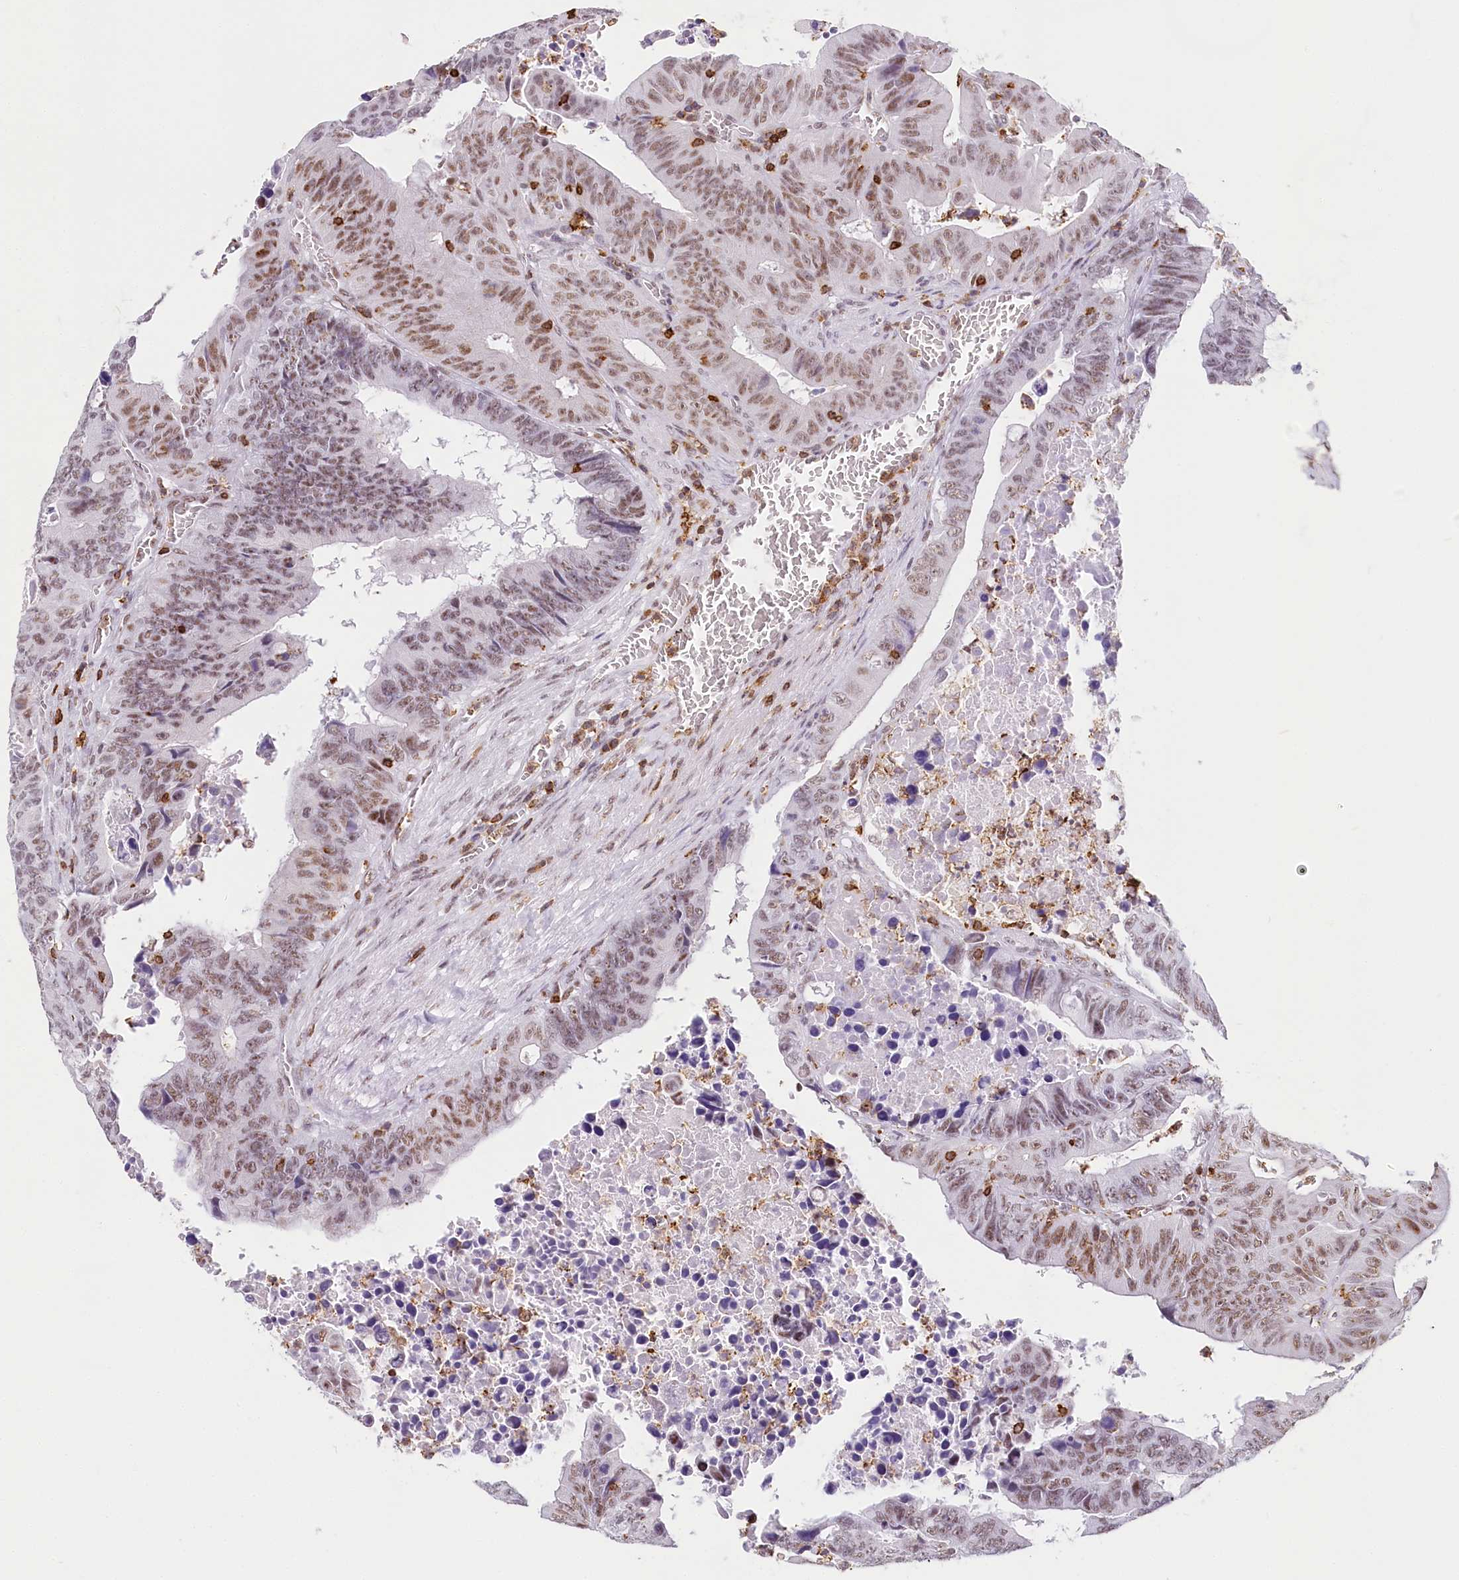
{"staining": {"intensity": "moderate", "quantity": ">75%", "location": "nuclear"}, "tissue": "colorectal cancer", "cell_type": "Tumor cells", "image_type": "cancer", "snomed": [{"axis": "morphology", "description": "Adenocarcinoma, NOS"}, {"axis": "topography", "description": "Colon"}], "caption": "A histopathology image showing moderate nuclear positivity in about >75% of tumor cells in colorectal cancer, as visualized by brown immunohistochemical staining.", "gene": "BARD1", "patient": {"sex": "male", "age": 87}}